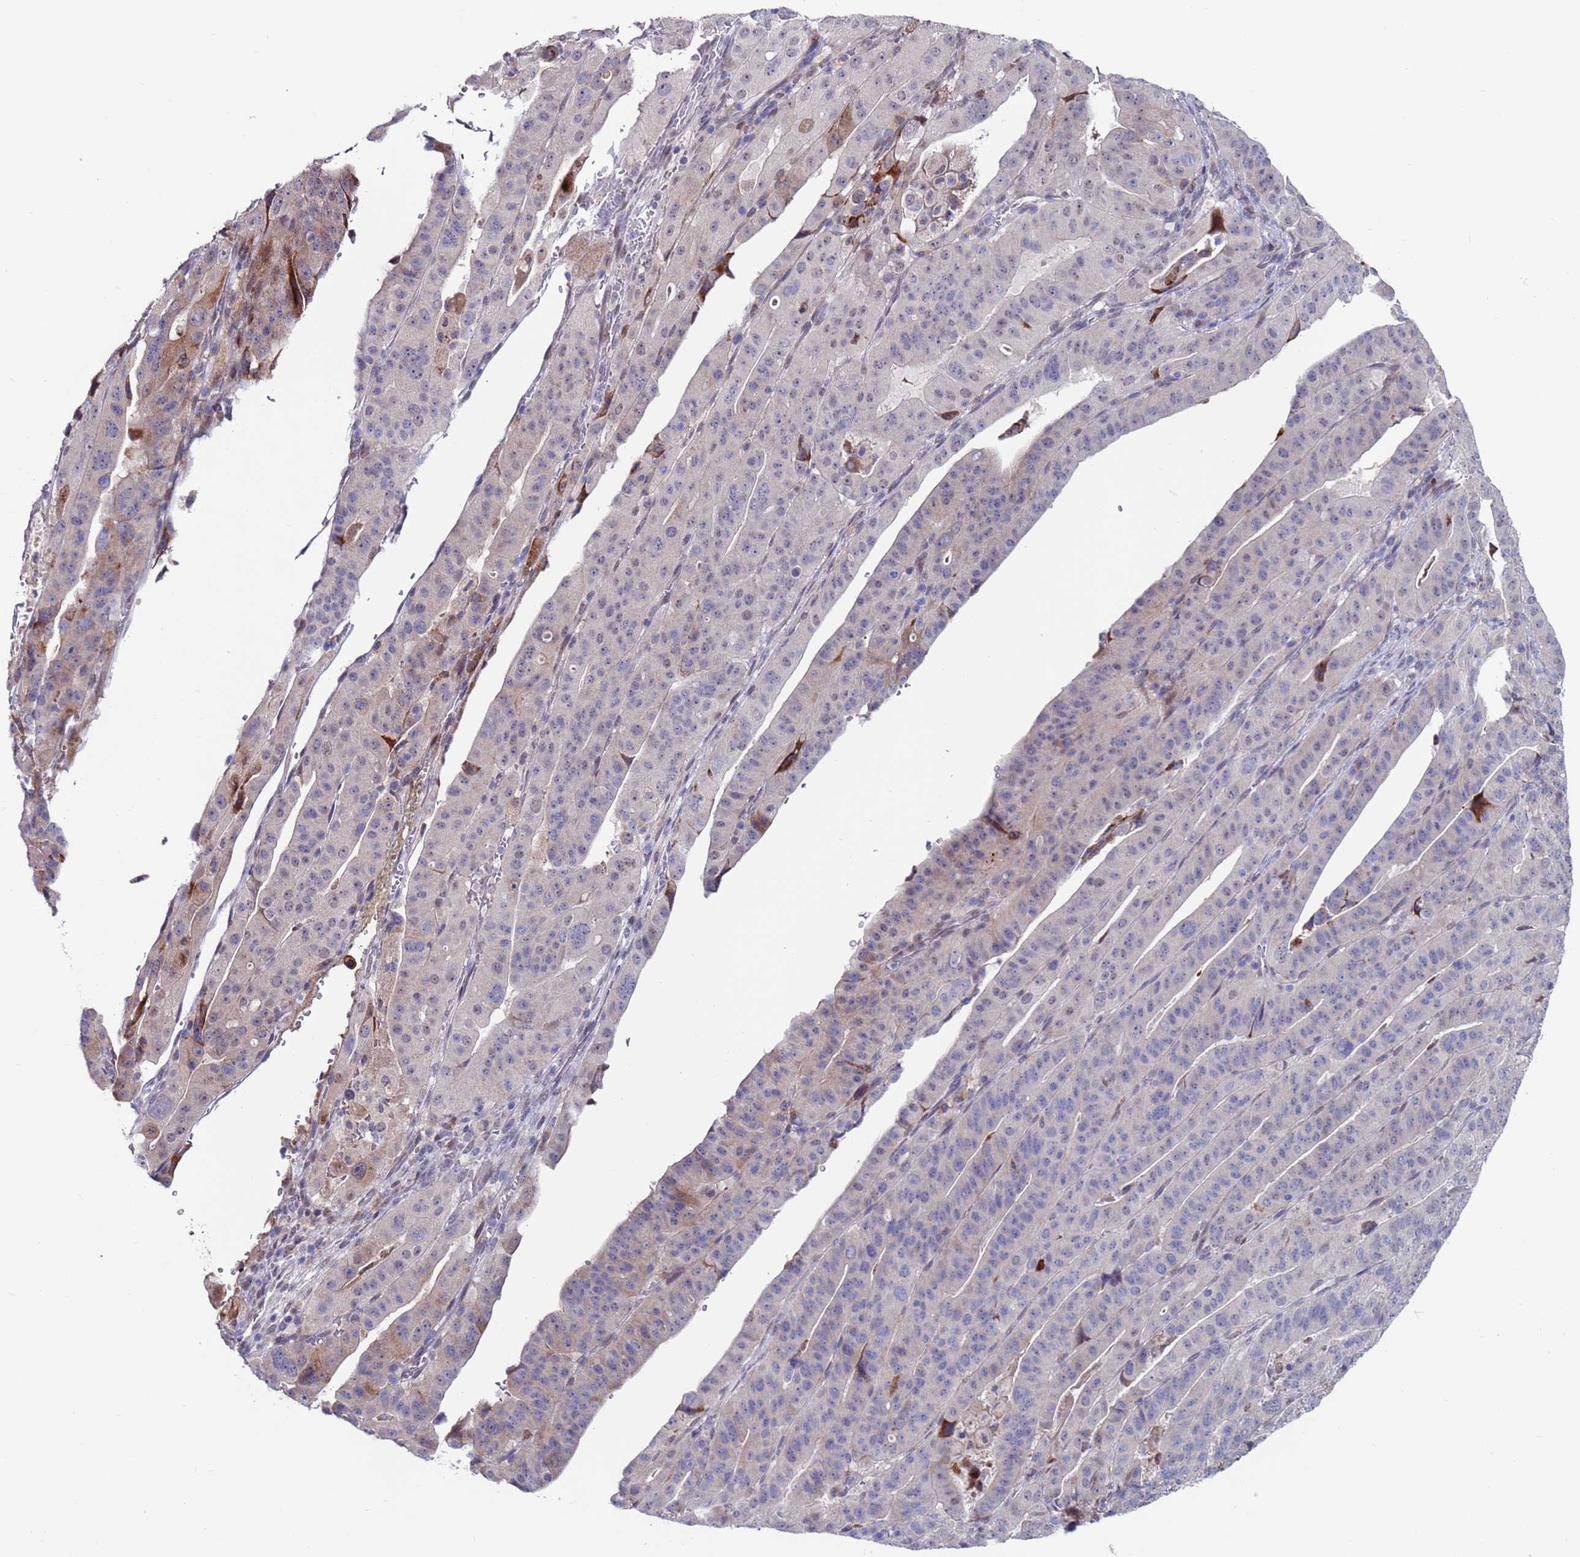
{"staining": {"intensity": "negative", "quantity": "none", "location": "none"}, "tissue": "stomach cancer", "cell_type": "Tumor cells", "image_type": "cancer", "snomed": [{"axis": "morphology", "description": "Adenocarcinoma, NOS"}, {"axis": "topography", "description": "Stomach"}], "caption": "Immunohistochemistry (IHC) image of neoplastic tissue: stomach adenocarcinoma stained with DAB (3,3'-diaminobenzidine) displays no significant protein positivity in tumor cells.", "gene": "FBXO27", "patient": {"sex": "male", "age": 48}}